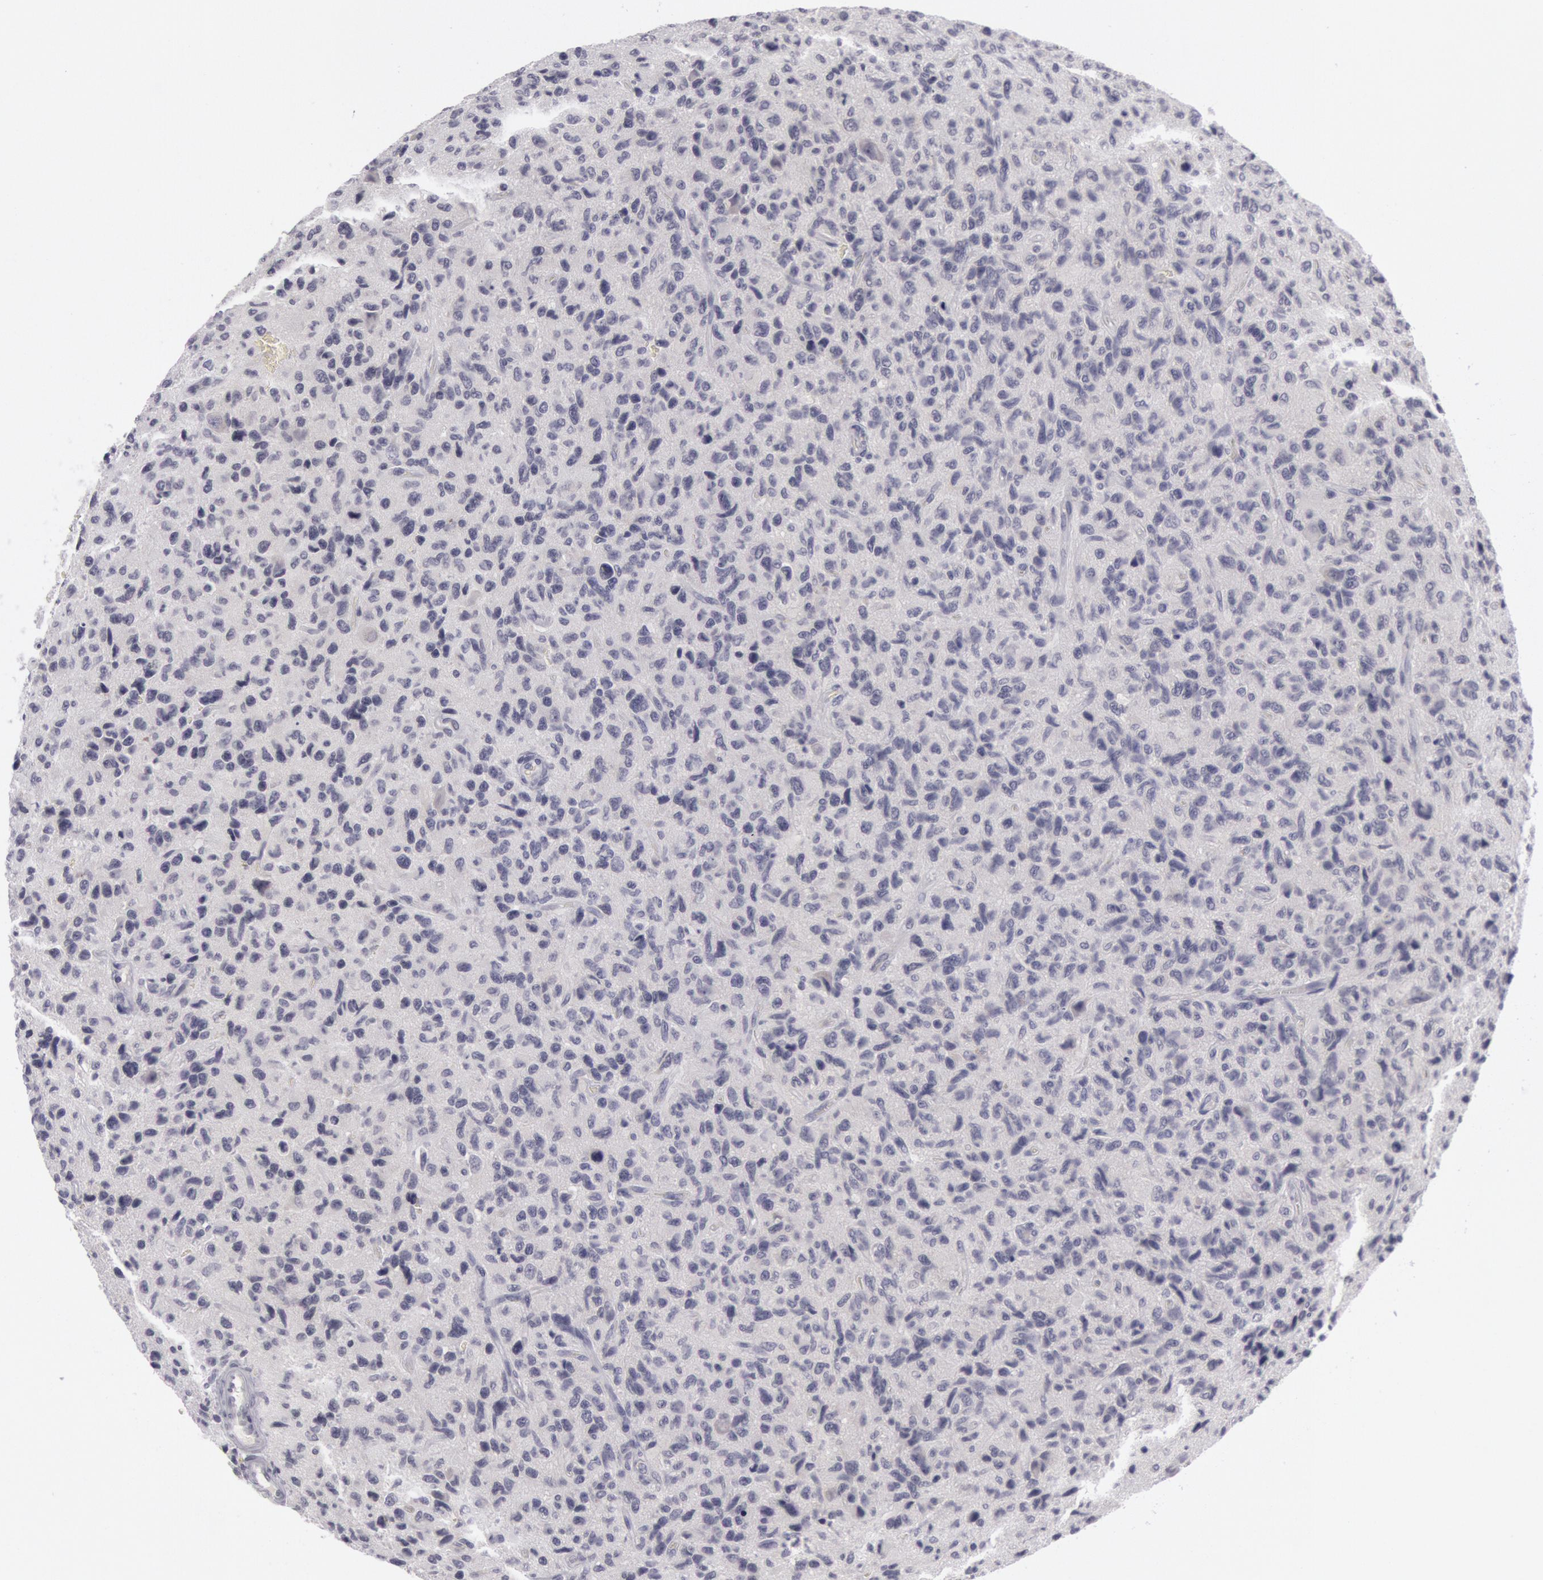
{"staining": {"intensity": "negative", "quantity": "none", "location": "none"}, "tissue": "glioma", "cell_type": "Tumor cells", "image_type": "cancer", "snomed": [{"axis": "morphology", "description": "Glioma, malignant, High grade"}, {"axis": "topography", "description": "Brain"}], "caption": "This photomicrograph is of glioma stained with immunohistochemistry to label a protein in brown with the nuclei are counter-stained blue. There is no staining in tumor cells. Nuclei are stained in blue.", "gene": "KRT16", "patient": {"sex": "female", "age": 60}}